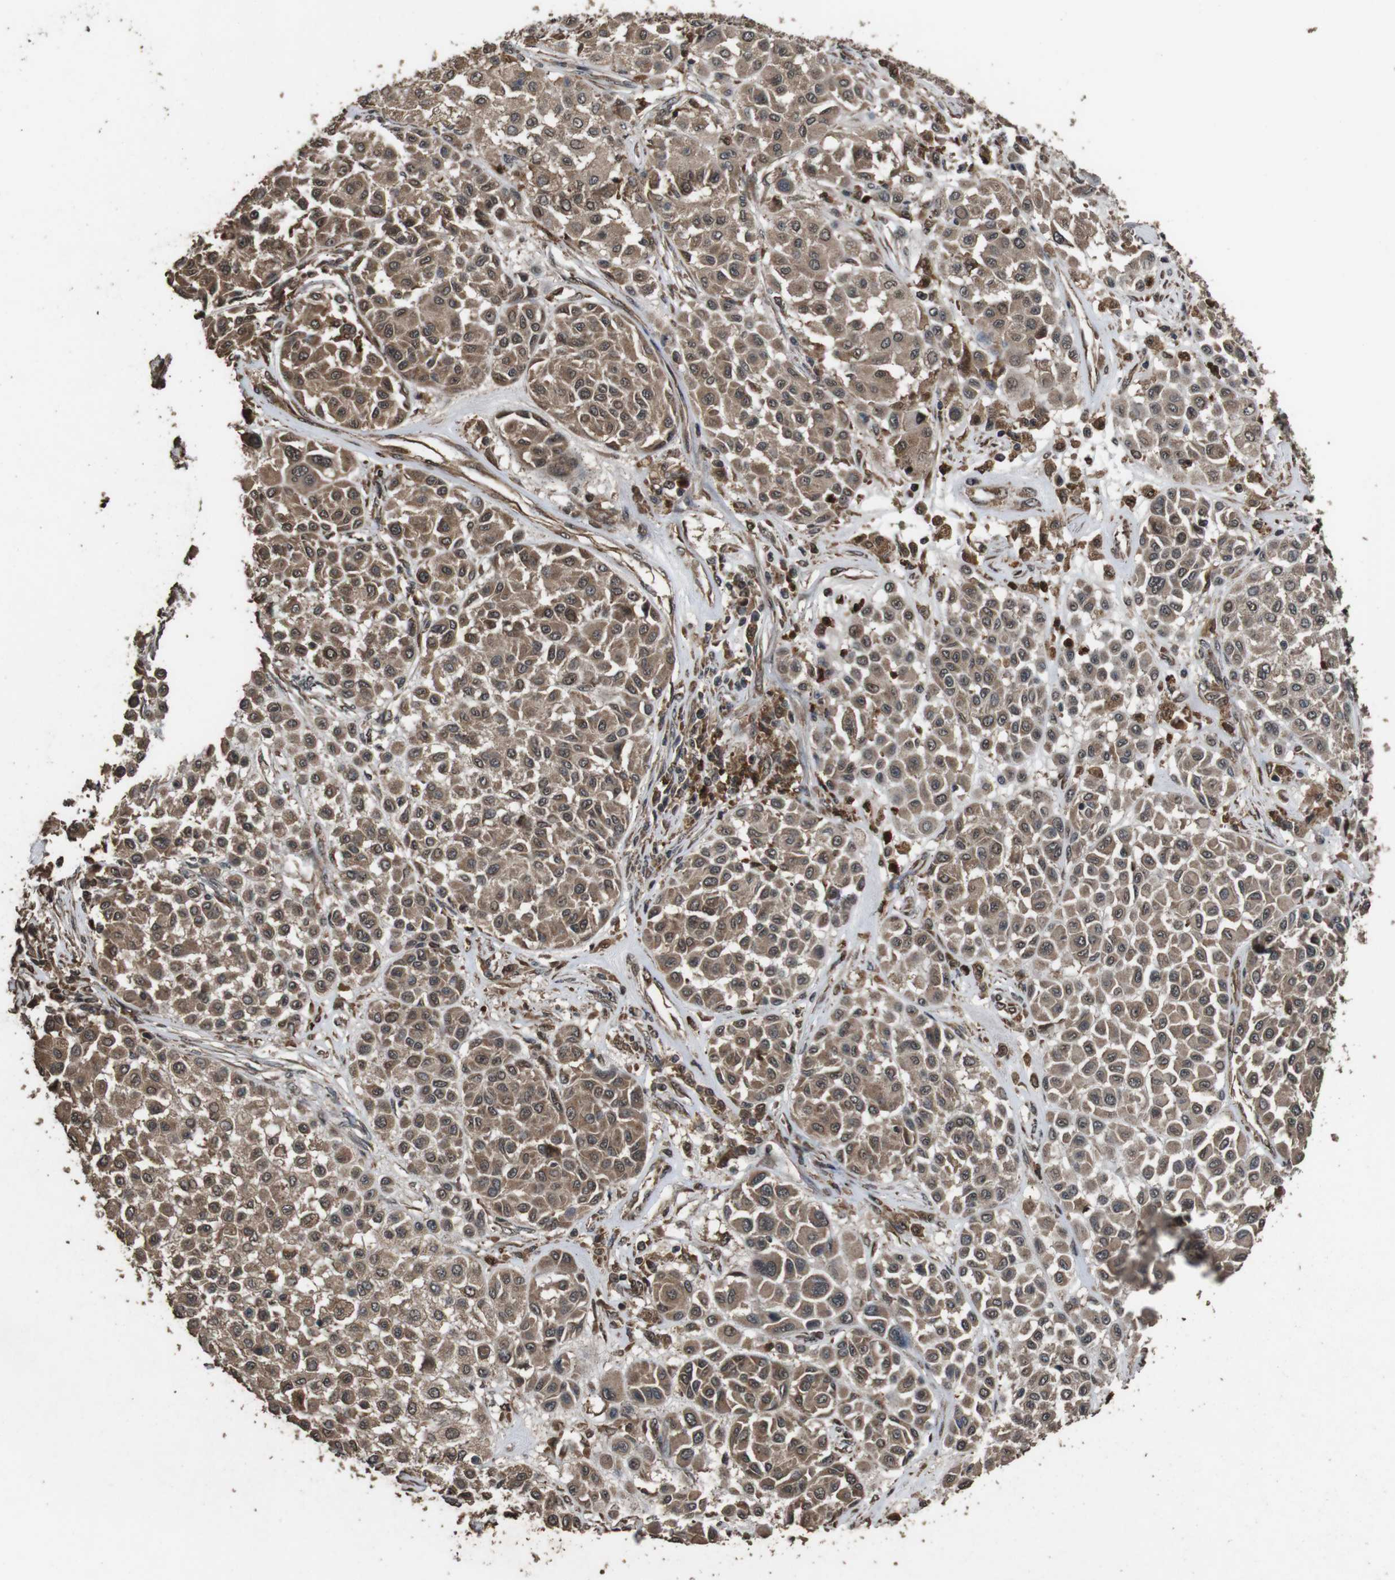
{"staining": {"intensity": "moderate", "quantity": ">75%", "location": "cytoplasmic/membranous"}, "tissue": "melanoma", "cell_type": "Tumor cells", "image_type": "cancer", "snomed": [{"axis": "morphology", "description": "Malignant melanoma, Metastatic site"}, {"axis": "topography", "description": "Soft tissue"}], "caption": "Immunohistochemistry (IHC) photomicrograph of neoplastic tissue: malignant melanoma (metastatic site) stained using immunohistochemistry displays medium levels of moderate protein expression localized specifically in the cytoplasmic/membranous of tumor cells, appearing as a cytoplasmic/membranous brown color.", "gene": "RRAS2", "patient": {"sex": "male", "age": 41}}